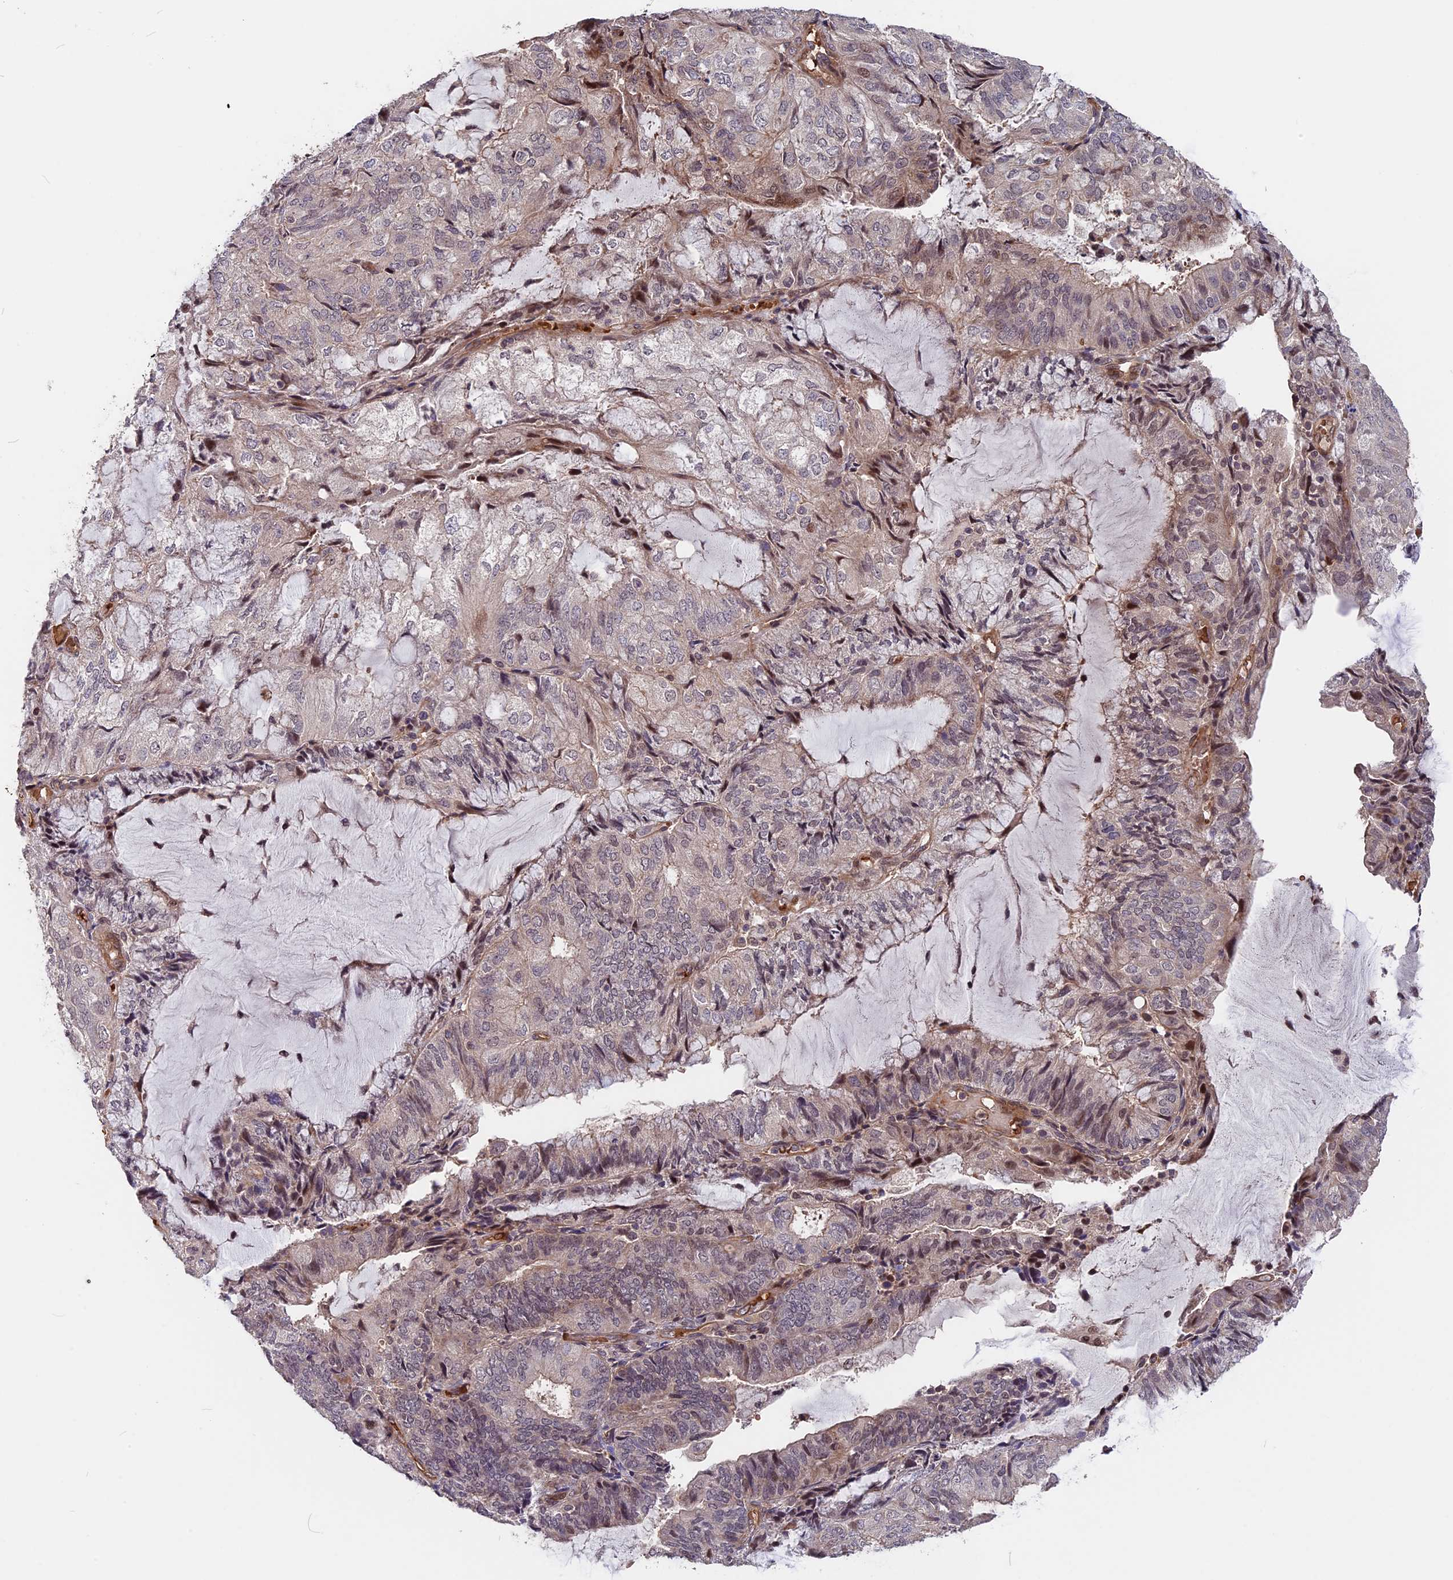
{"staining": {"intensity": "weak", "quantity": "<25%", "location": "cytoplasmic/membranous"}, "tissue": "endometrial cancer", "cell_type": "Tumor cells", "image_type": "cancer", "snomed": [{"axis": "morphology", "description": "Adenocarcinoma, NOS"}, {"axis": "topography", "description": "Endometrium"}], "caption": "Immunohistochemistry (IHC) photomicrograph of neoplastic tissue: adenocarcinoma (endometrial) stained with DAB (3,3'-diaminobenzidine) displays no significant protein expression in tumor cells.", "gene": "ZC3H10", "patient": {"sex": "female", "age": 81}}